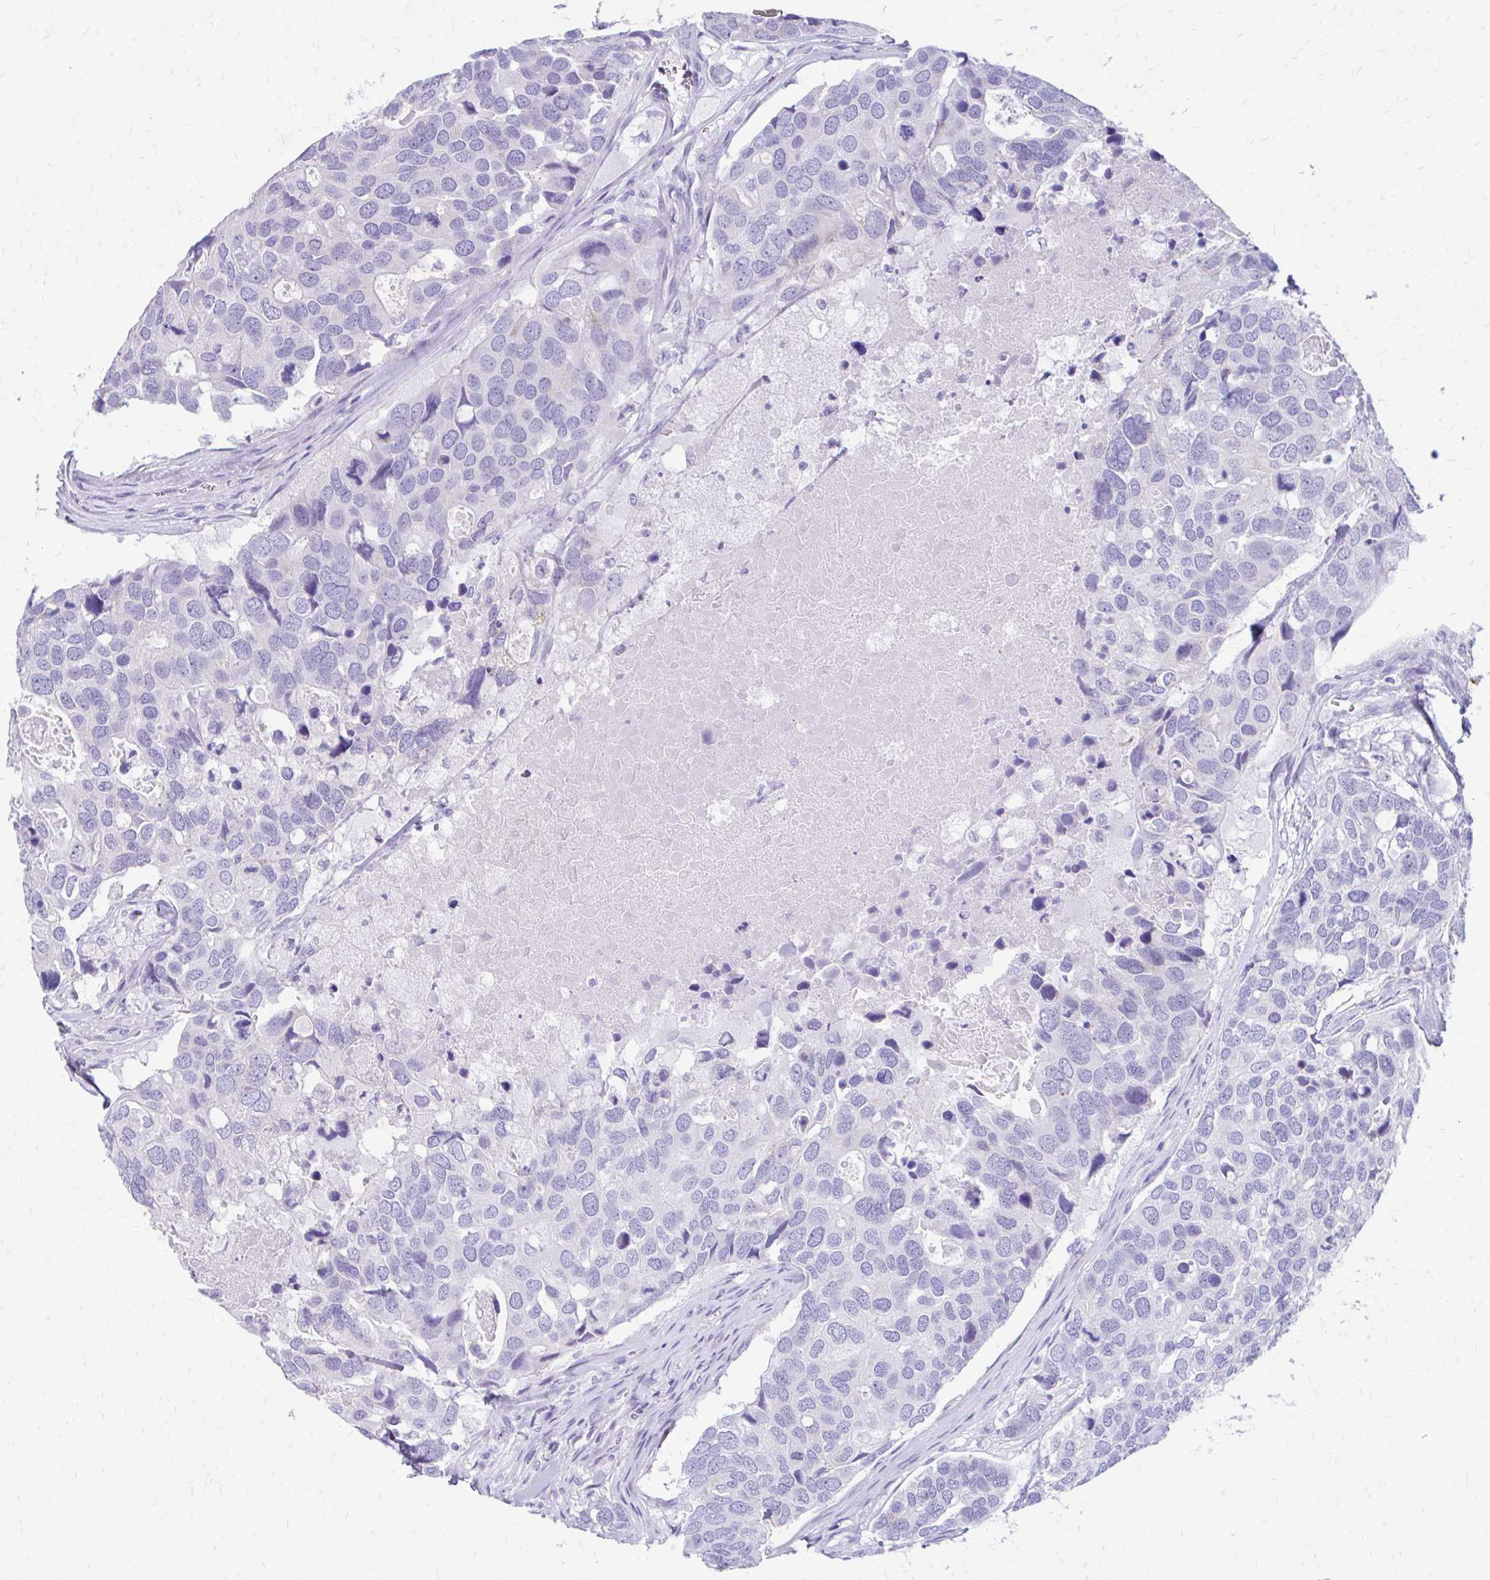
{"staining": {"intensity": "negative", "quantity": "none", "location": "none"}, "tissue": "breast cancer", "cell_type": "Tumor cells", "image_type": "cancer", "snomed": [{"axis": "morphology", "description": "Duct carcinoma"}, {"axis": "topography", "description": "Breast"}], "caption": "Immunohistochemistry photomicrograph of infiltrating ductal carcinoma (breast) stained for a protein (brown), which displays no staining in tumor cells. (Brightfield microscopy of DAB immunohistochemistry (IHC) at high magnification).", "gene": "KRIT1", "patient": {"sex": "female", "age": 83}}